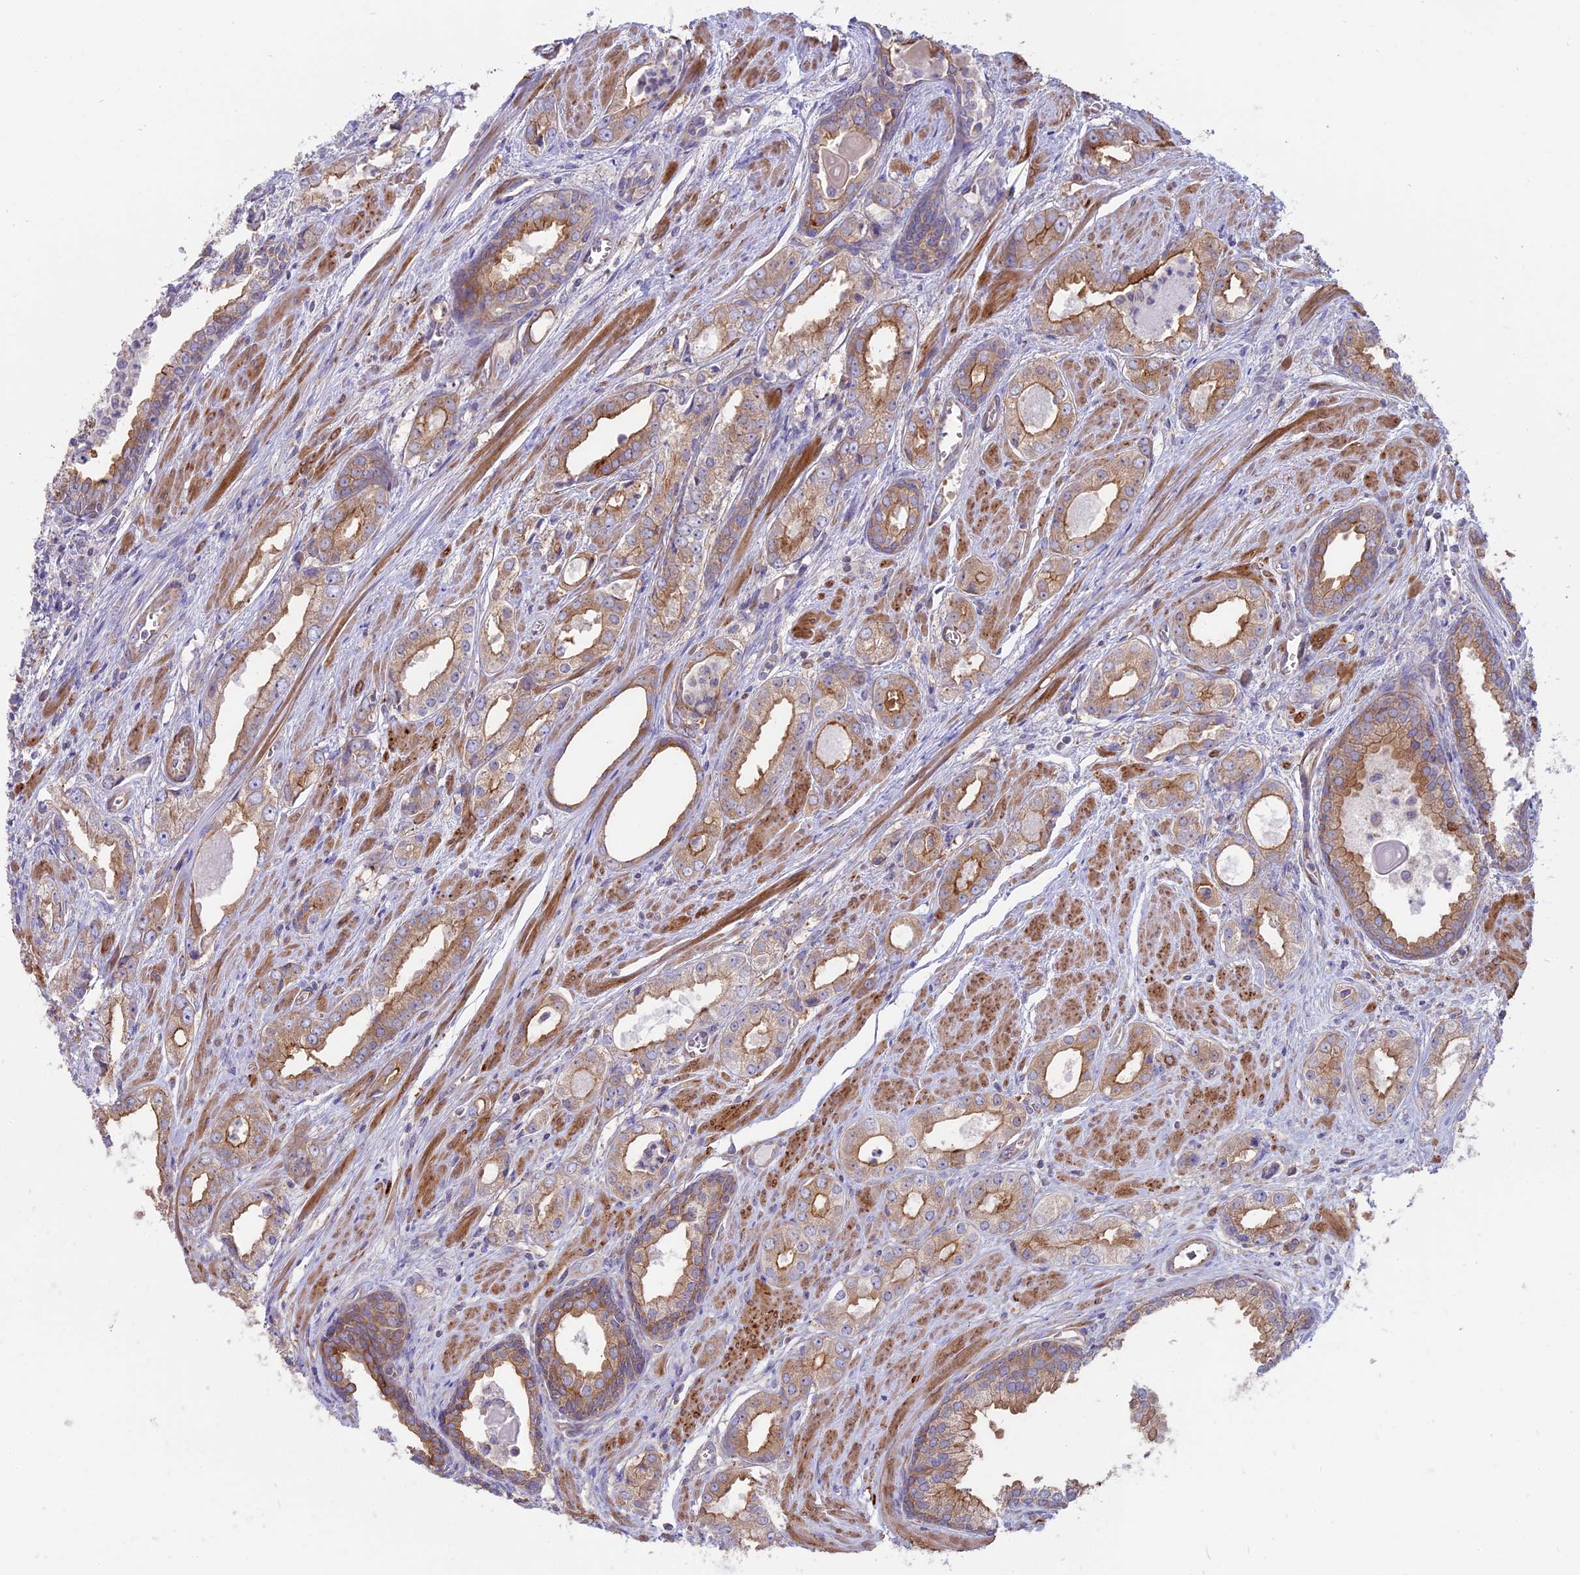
{"staining": {"intensity": "moderate", "quantity": "25%-75%", "location": "cytoplasmic/membranous"}, "tissue": "prostate cancer", "cell_type": "Tumor cells", "image_type": "cancer", "snomed": [{"axis": "morphology", "description": "Adenocarcinoma, Low grade"}, {"axis": "topography", "description": "Prostate"}], "caption": "Immunohistochemical staining of human prostate adenocarcinoma (low-grade) exhibits moderate cytoplasmic/membranous protein positivity in approximately 25%-75% of tumor cells.", "gene": "MYO5B", "patient": {"sex": "male", "age": 54}}